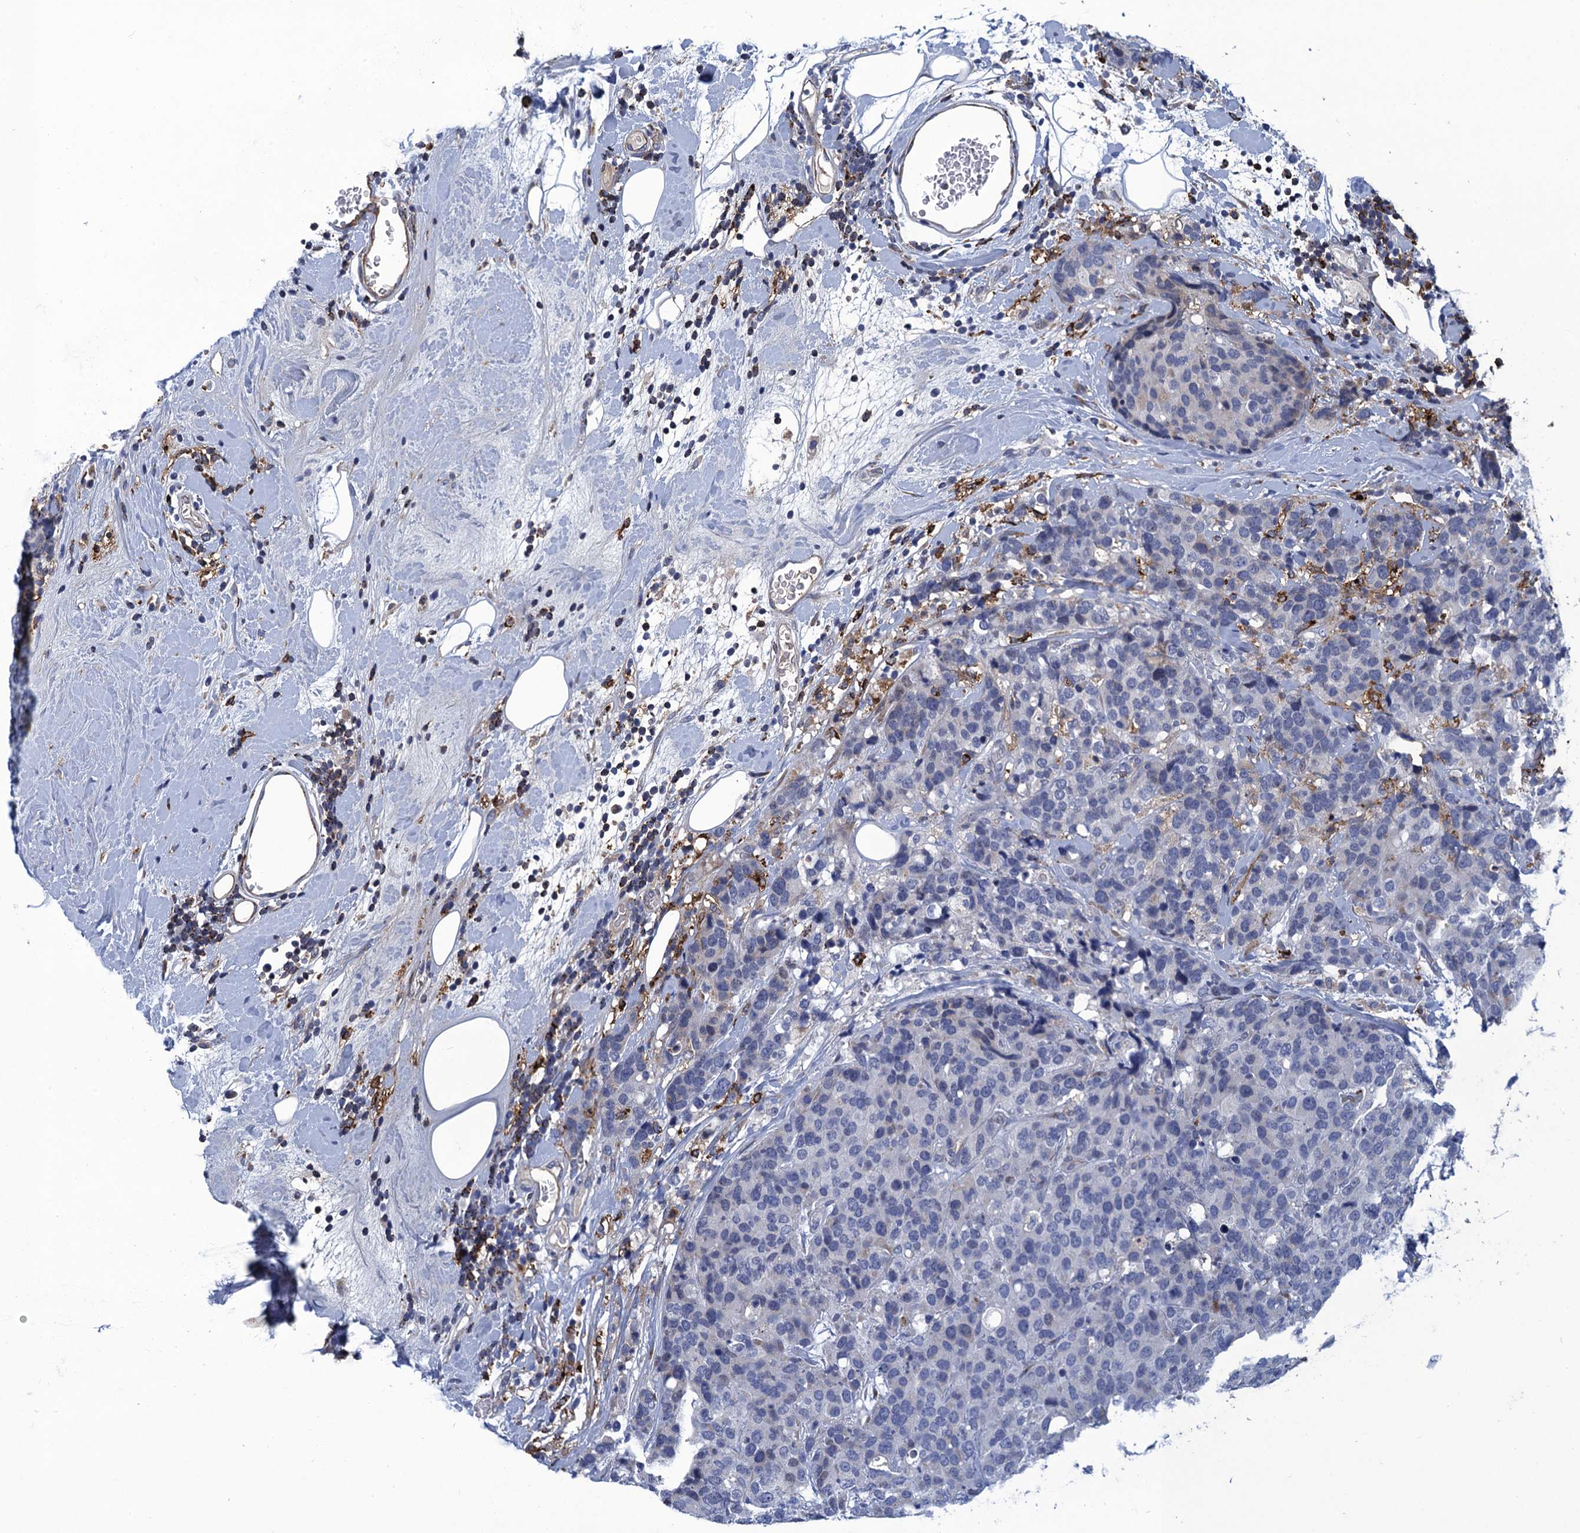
{"staining": {"intensity": "negative", "quantity": "none", "location": "none"}, "tissue": "breast cancer", "cell_type": "Tumor cells", "image_type": "cancer", "snomed": [{"axis": "morphology", "description": "Lobular carcinoma"}, {"axis": "topography", "description": "Breast"}], "caption": "Image shows no significant protein staining in tumor cells of breast lobular carcinoma.", "gene": "DNHD1", "patient": {"sex": "female", "age": 59}}